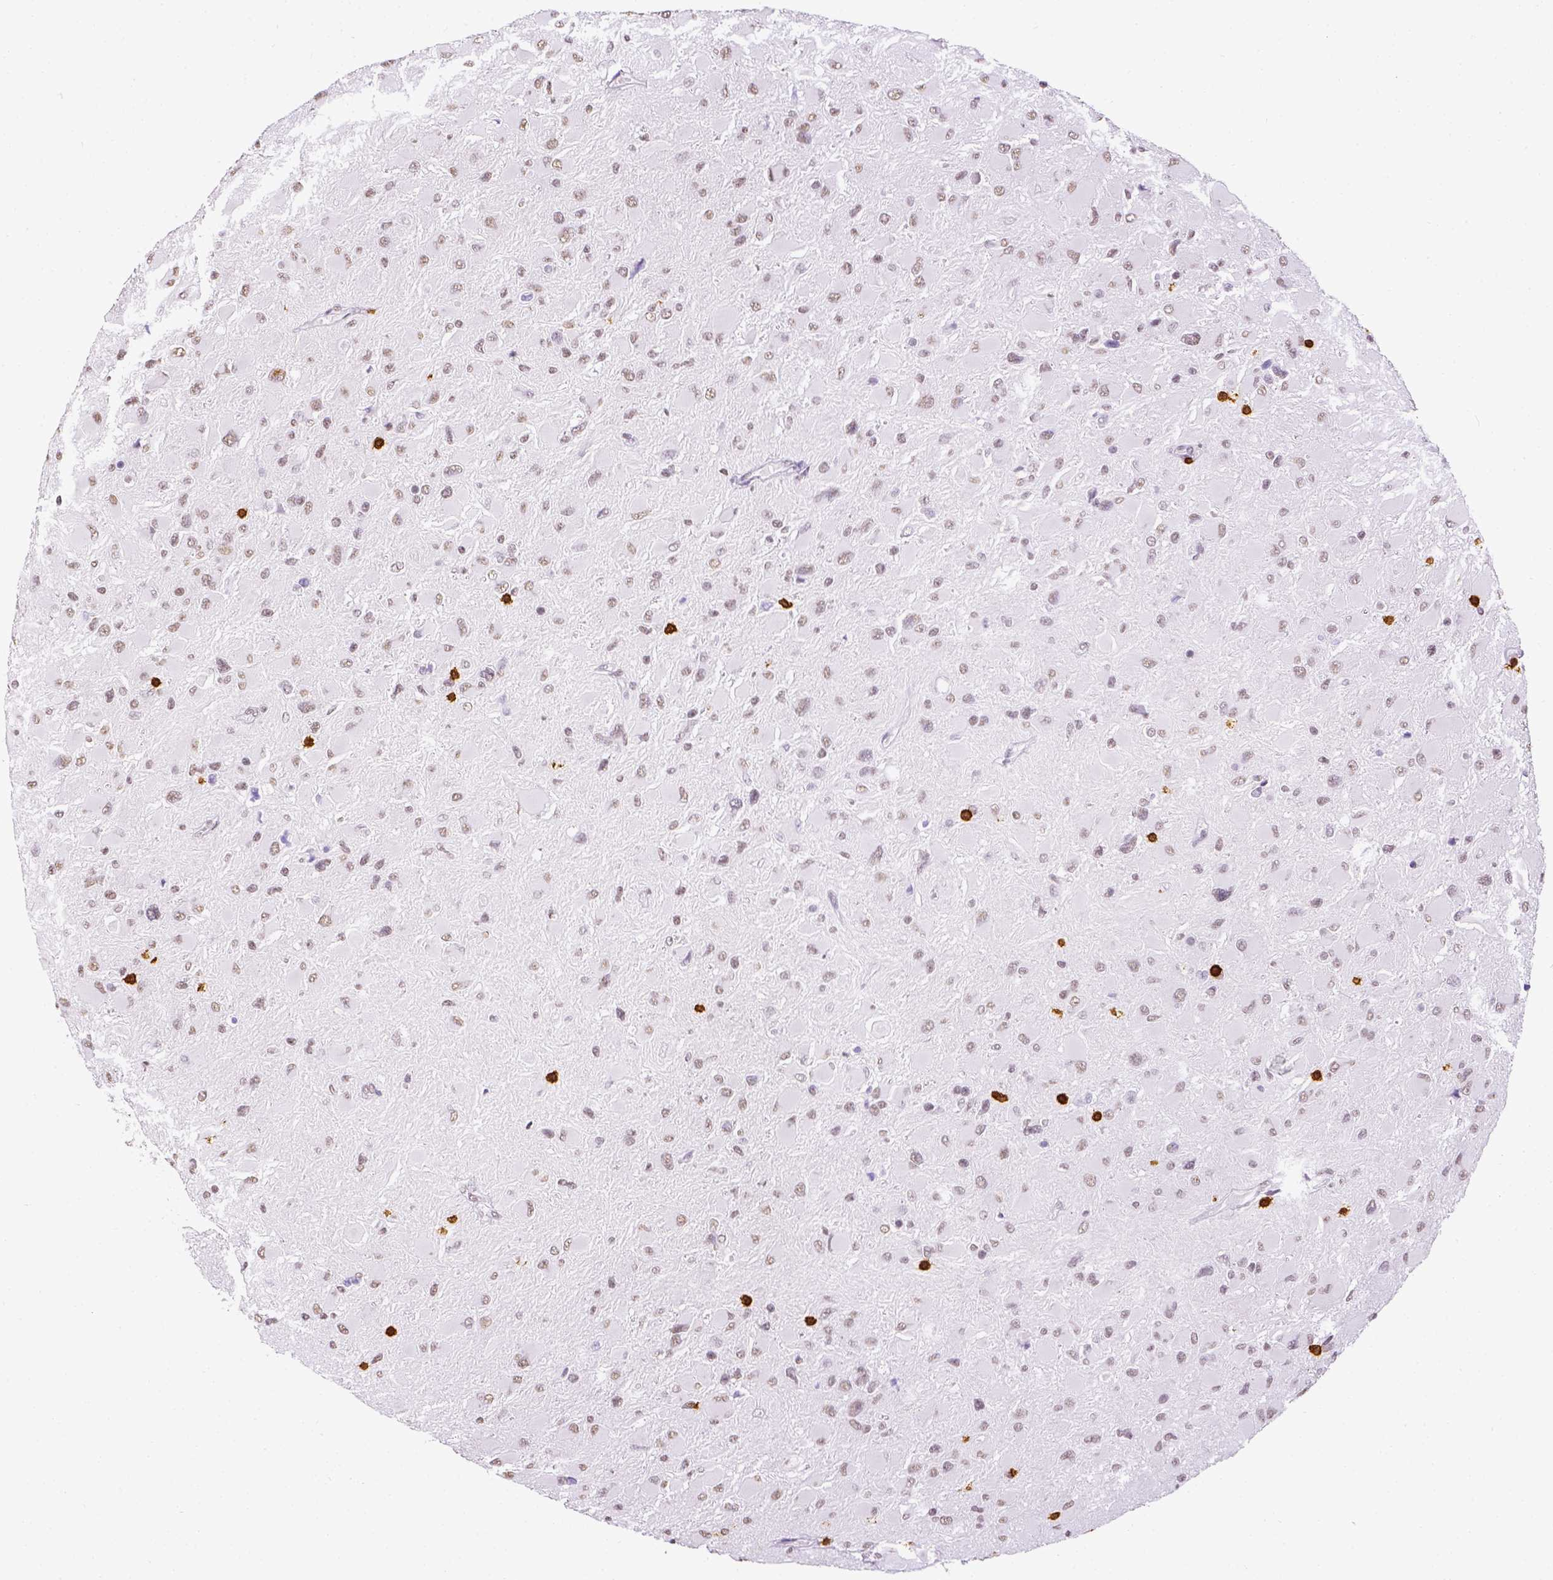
{"staining": {"intensity": "weak", "quantity": "25%-75%", "location": "nuclear"}, "tissue": "glioma", "cell_type": "Tumor cells", "image_type": "cancer", "snomed": [{"axis": "morphology", "description": "Glioma, malignant, High grade"}, {"axis": "topography", "description": "Cerebral cortex"}], "caption": "Tumor cells display low levels of weak nuclear expression in approximately 25%-75% of cells in glioma.", "gene": "CD3E", "patient": {"sex": "female", "age": 36}}